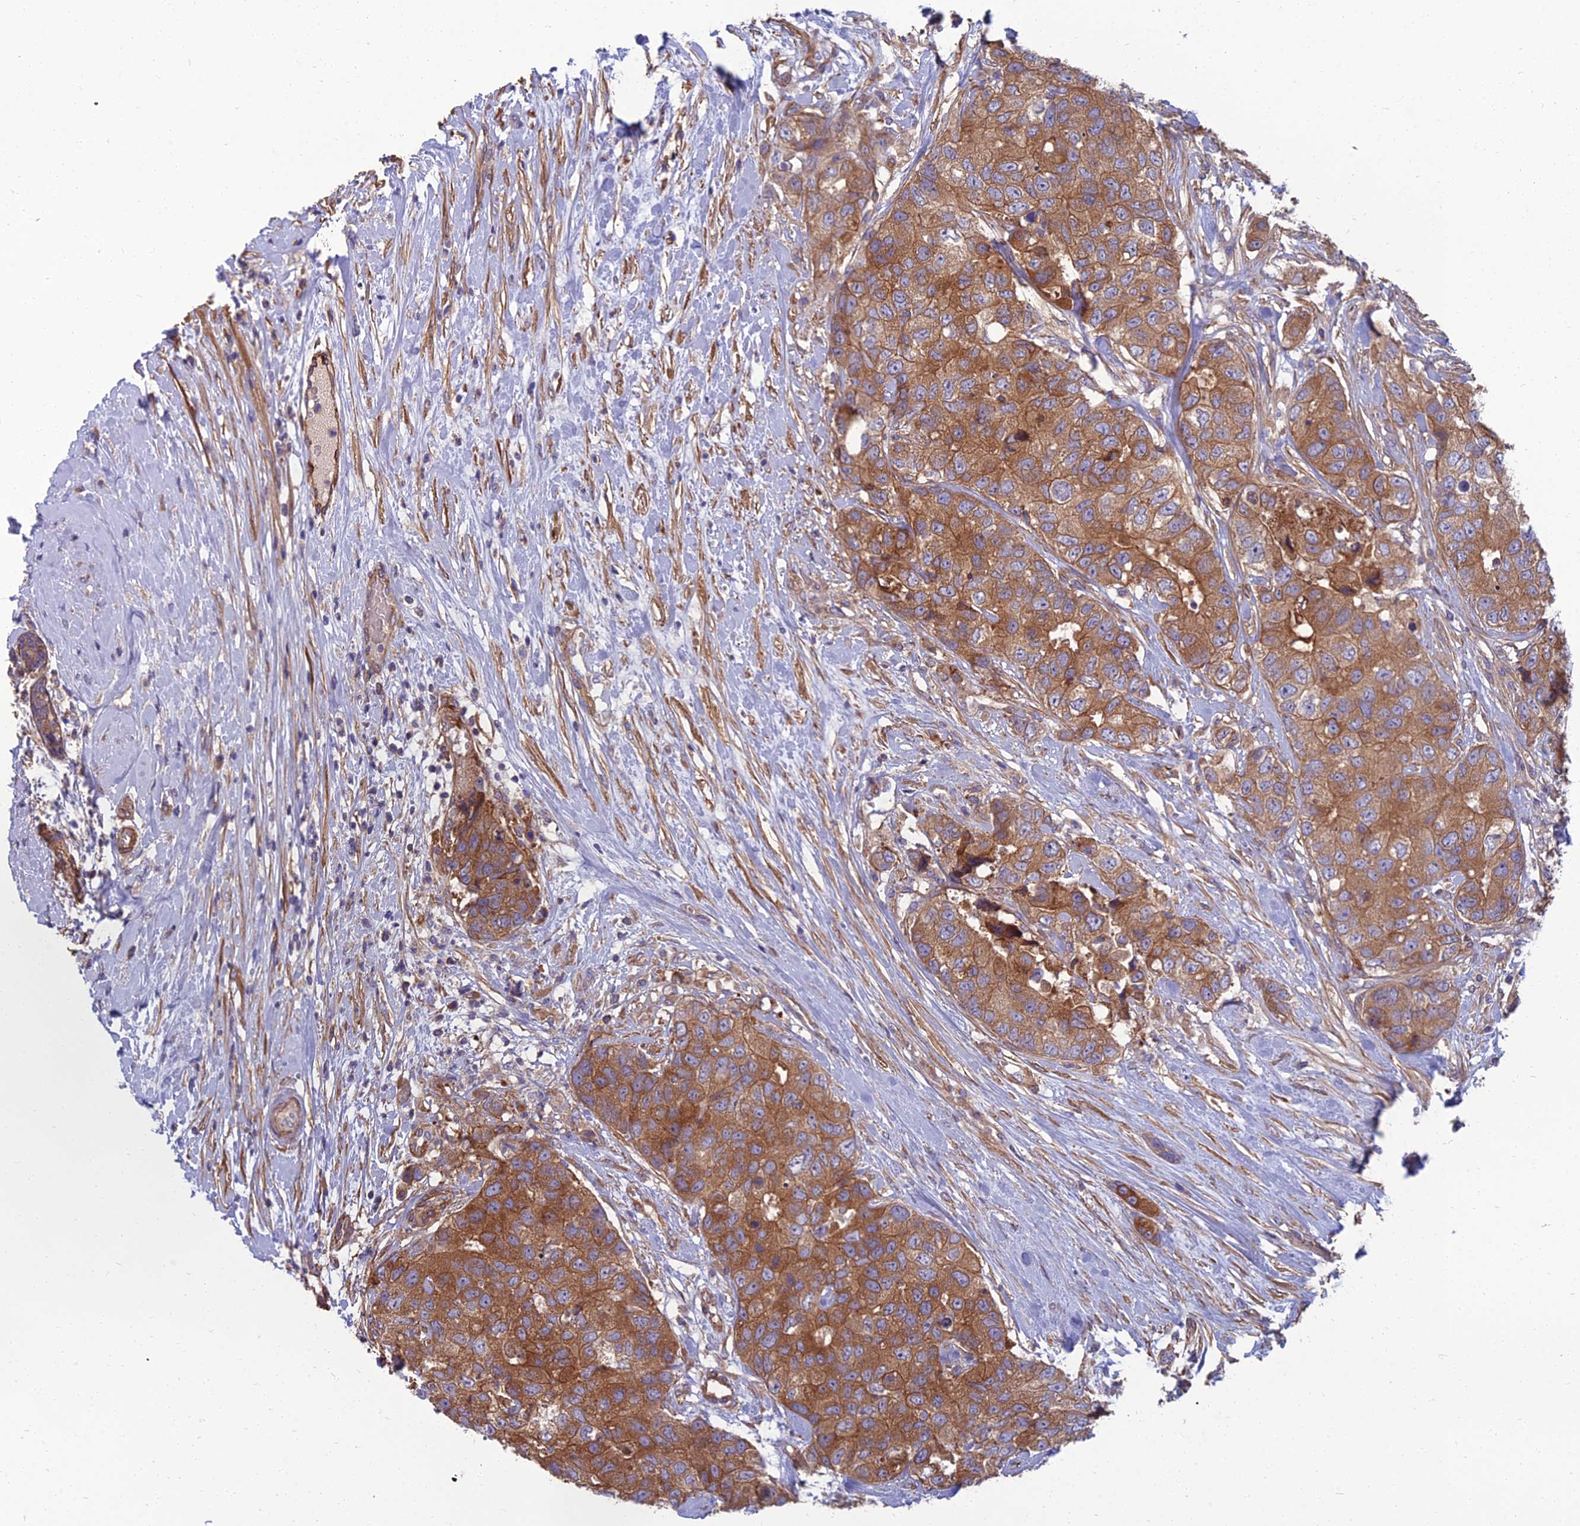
{"staining": {"intensity": "strong", "quantity": ">75%", "location": "cytoplasmic/membranous"}, "tissue": "breast cancer", "cell_type": "Tumor cells", "image_type": "cancer", "snomed": [{"axis": "morphology", "description": "Duct carcinoma"}, {"axis": "topography", "description": "Breast"}], "caption": "Immunohistochemistry histopathology image of breast cancer (invasive ductal carcinoma) stained for a protein (brown), which displays high levels of strong cytoplasmic/membranous positivity in approximately >75% of tumor cells.", "gene": "WDR24", "patient": {"sex": "female", "age": 62}}